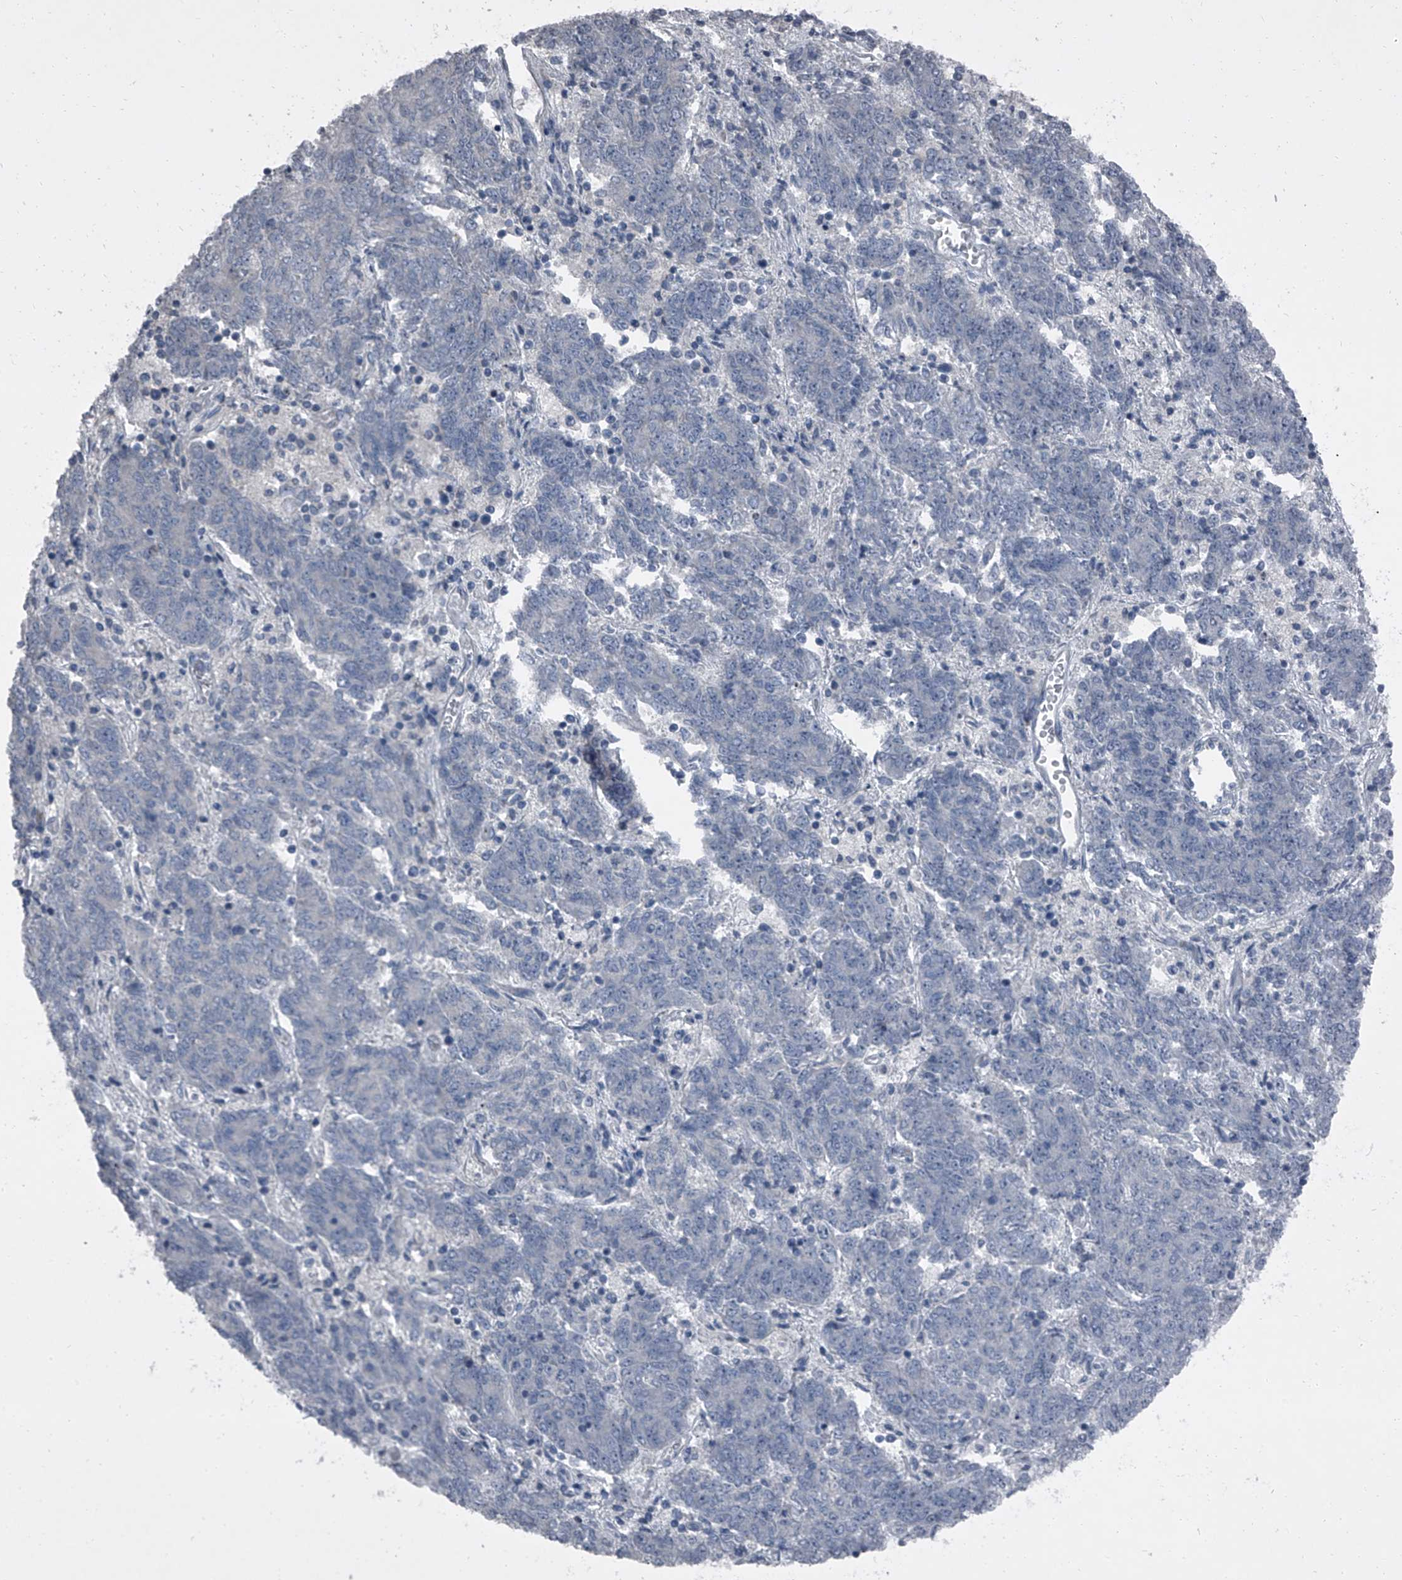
{"staining": {"intensity": "negative", "quantity": "none", "location": "none"}, "tissue": "endometrial cancer", "cell_type": "Tumor cells", "image_type": "cancer", "snomed": [{"axis": "morphology", "description": "Adenocarcinoma, NOS"}, {"axis": "topography", "description": "Endometrium"}], "caption": "Immunohistochemical staining of human endometrial cancer exhibits no significant expression in tumor cells.", "gene": "HEPHL1", "patient": {"sex": "female", "age": 80}}